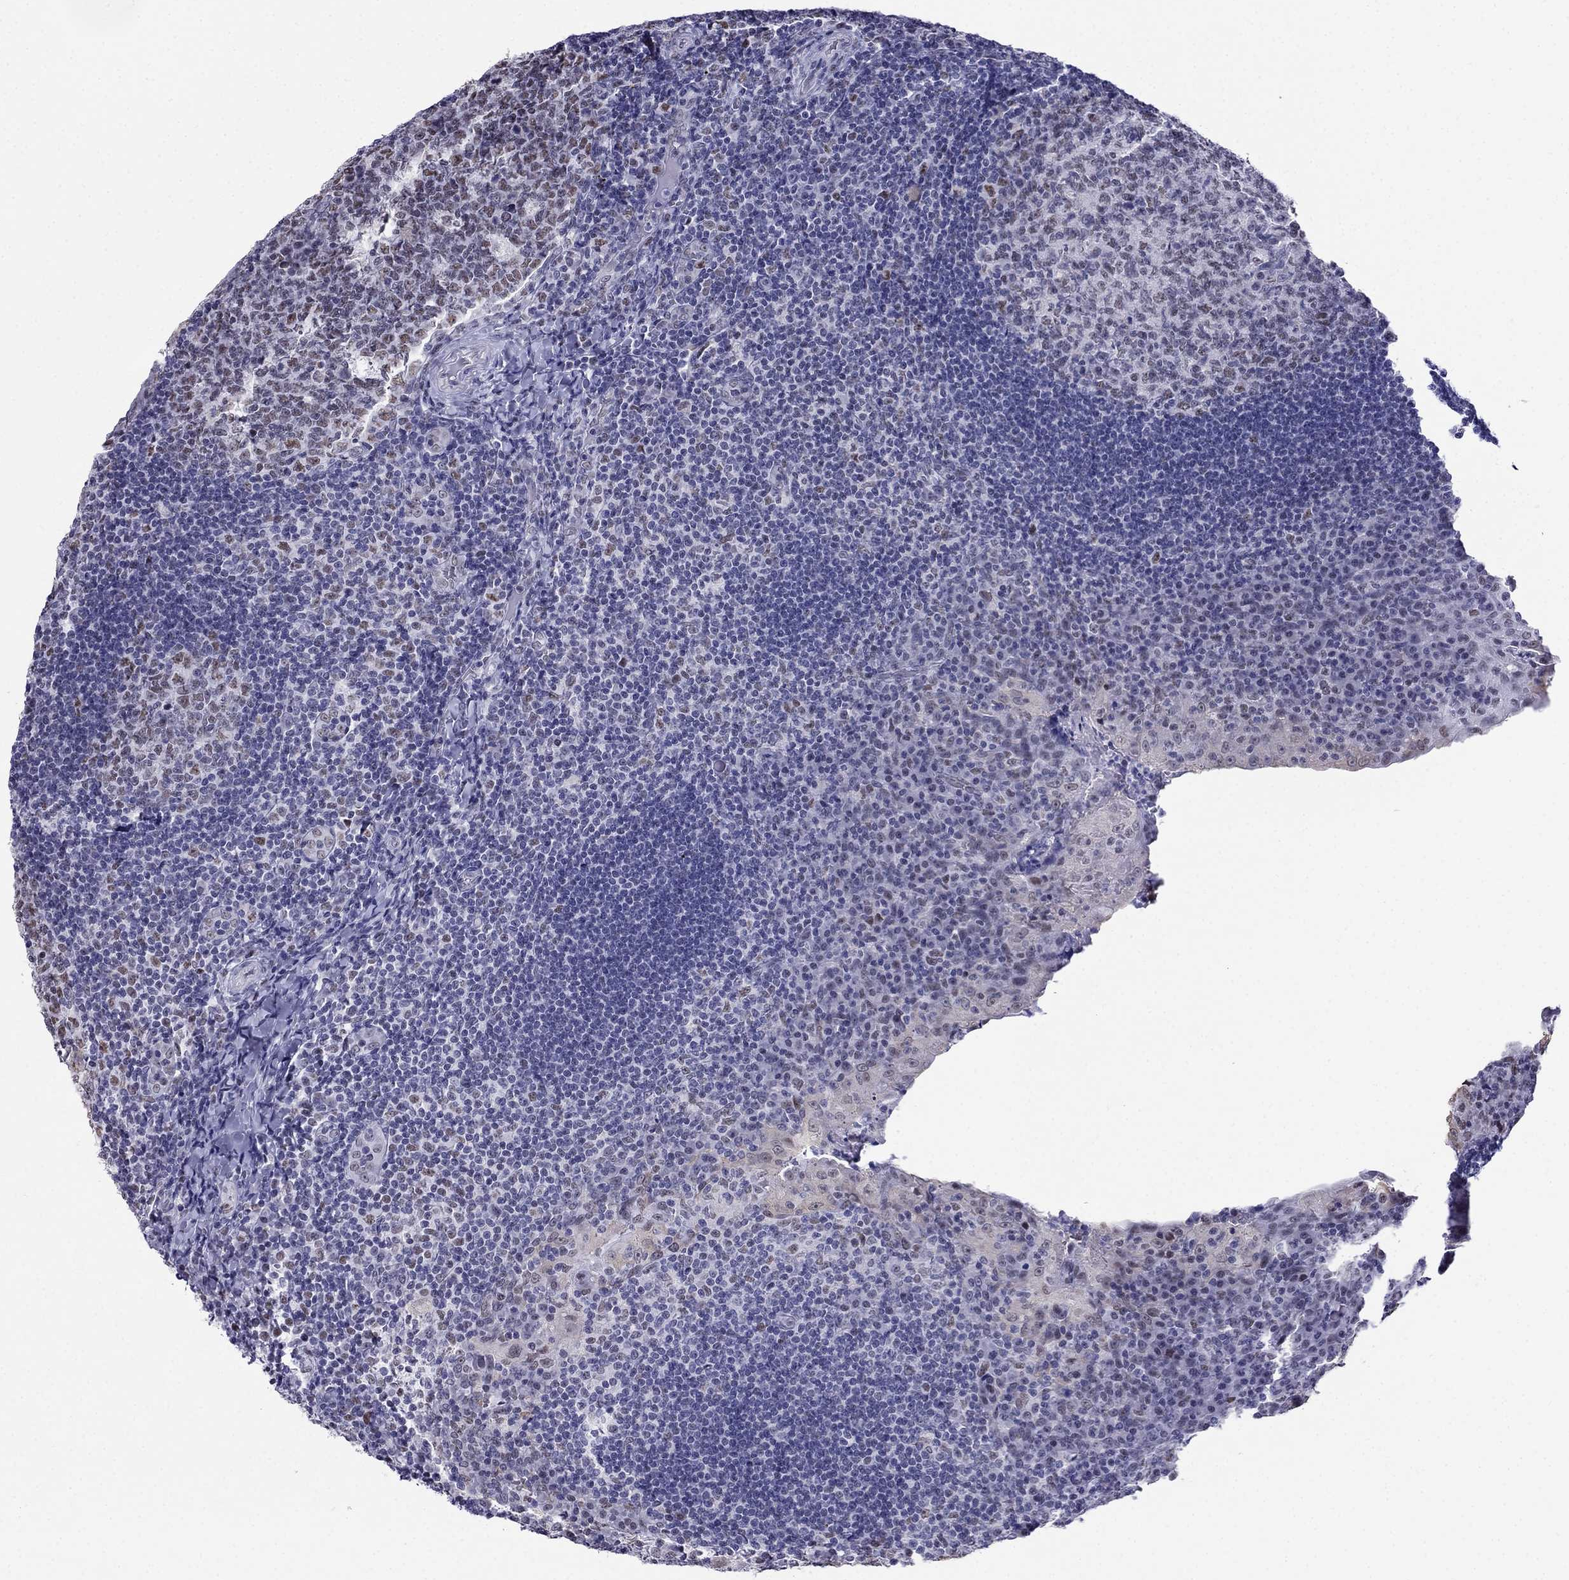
{"staining": {"intensity": "moderate", "quantity": "<25%", "location": "nuclear"}, "tissue": "tonsil", "cell_type": "Germinal center cells", "image_type": "normal", "snomed": [{"axis": "morphology", "description": "Normal tissue, NOS"}, {"axis": "topography", "description": "Tonsil"}], "caption": "About <25% of germinal center cells in normal tonsil display moderate nuclear protein expression as visualized by brown immunohistochemical staining.", "gene": "PPM1G", "patient": {"sex": "male", "age": 17}}